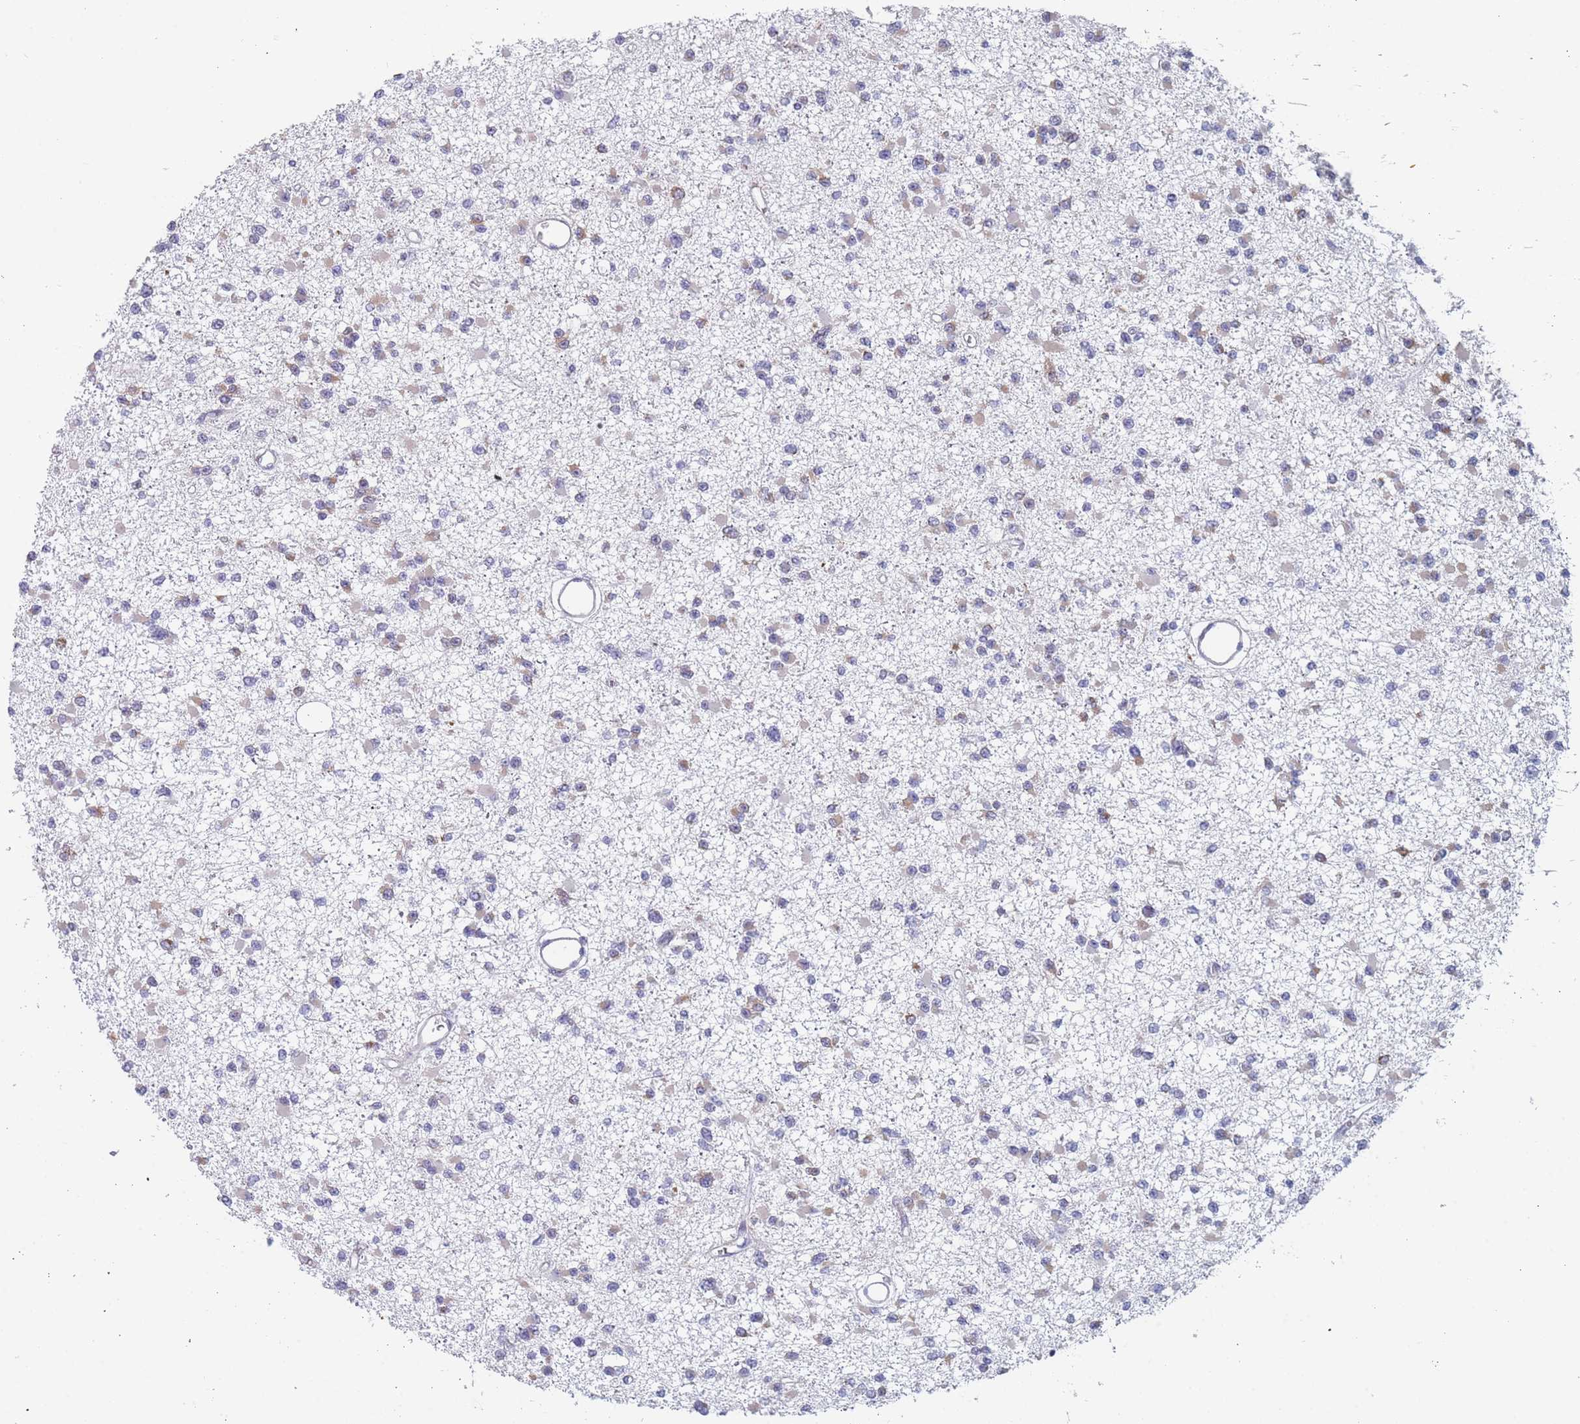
{"staining": {"intensity": "negative", "quantity": "none", "location": "none"}, "tissue": "glioma", "cell_type": "Tumor cells", "image_type": "cancer", "snomed": [{"axis": "morphology", "description": "Glioma, malignant, Low grade"}, {"axis": "topography", "description": "Brain"}], "caption": "Glioma stained for a protein using immunohistochemistry (IHC) demonstrates no expression tumor cells.", "gene": "TMED10", "patient": {"sex": "female", "age": 22}}